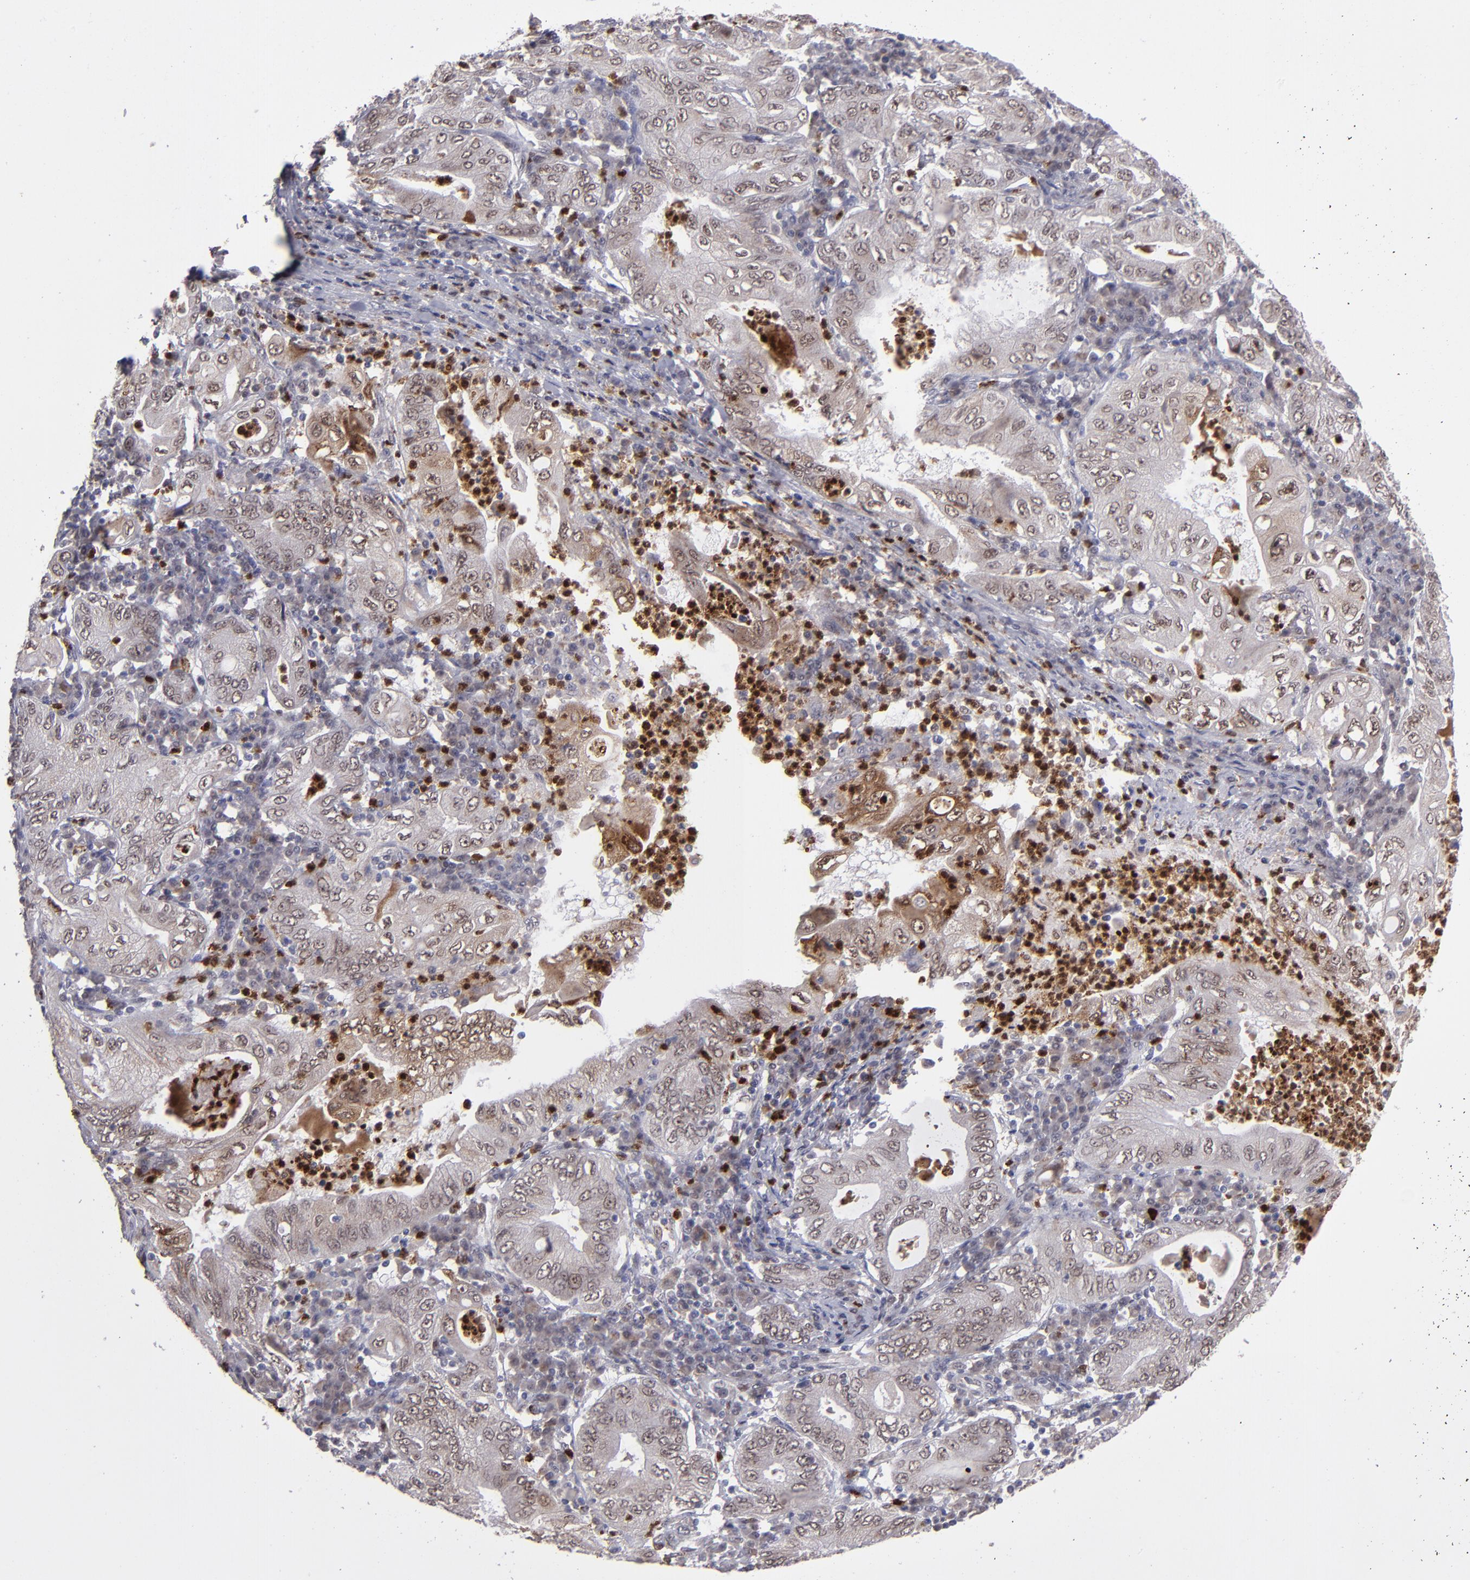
{"staining": {"intensity": "weak", "quantity": "<25%", "location": "cytoplasmic/membranous"}, "tissue": "stomach cancer", "cell_type": "Tumor cells", "image_type": "cancer", "snomed": [{"axis": "morphology", "description": "Normal tissue, NOS"}, {"axis": "morphology", "description": "Adenocarcinoma, NOS"}, {"axis": "topography", "description": "Esophagus"}, {"axis": "topography", "description": "Stomach, upper"}, {"axis": "topography", "description": "Peripheral nerve tissue"}], "caption": "Human stomach cancer stained for a protein using IHC reveals no staining in tumor cells.", "gene": "RREB1", "patient": {"sex": "male", "age": 62}}